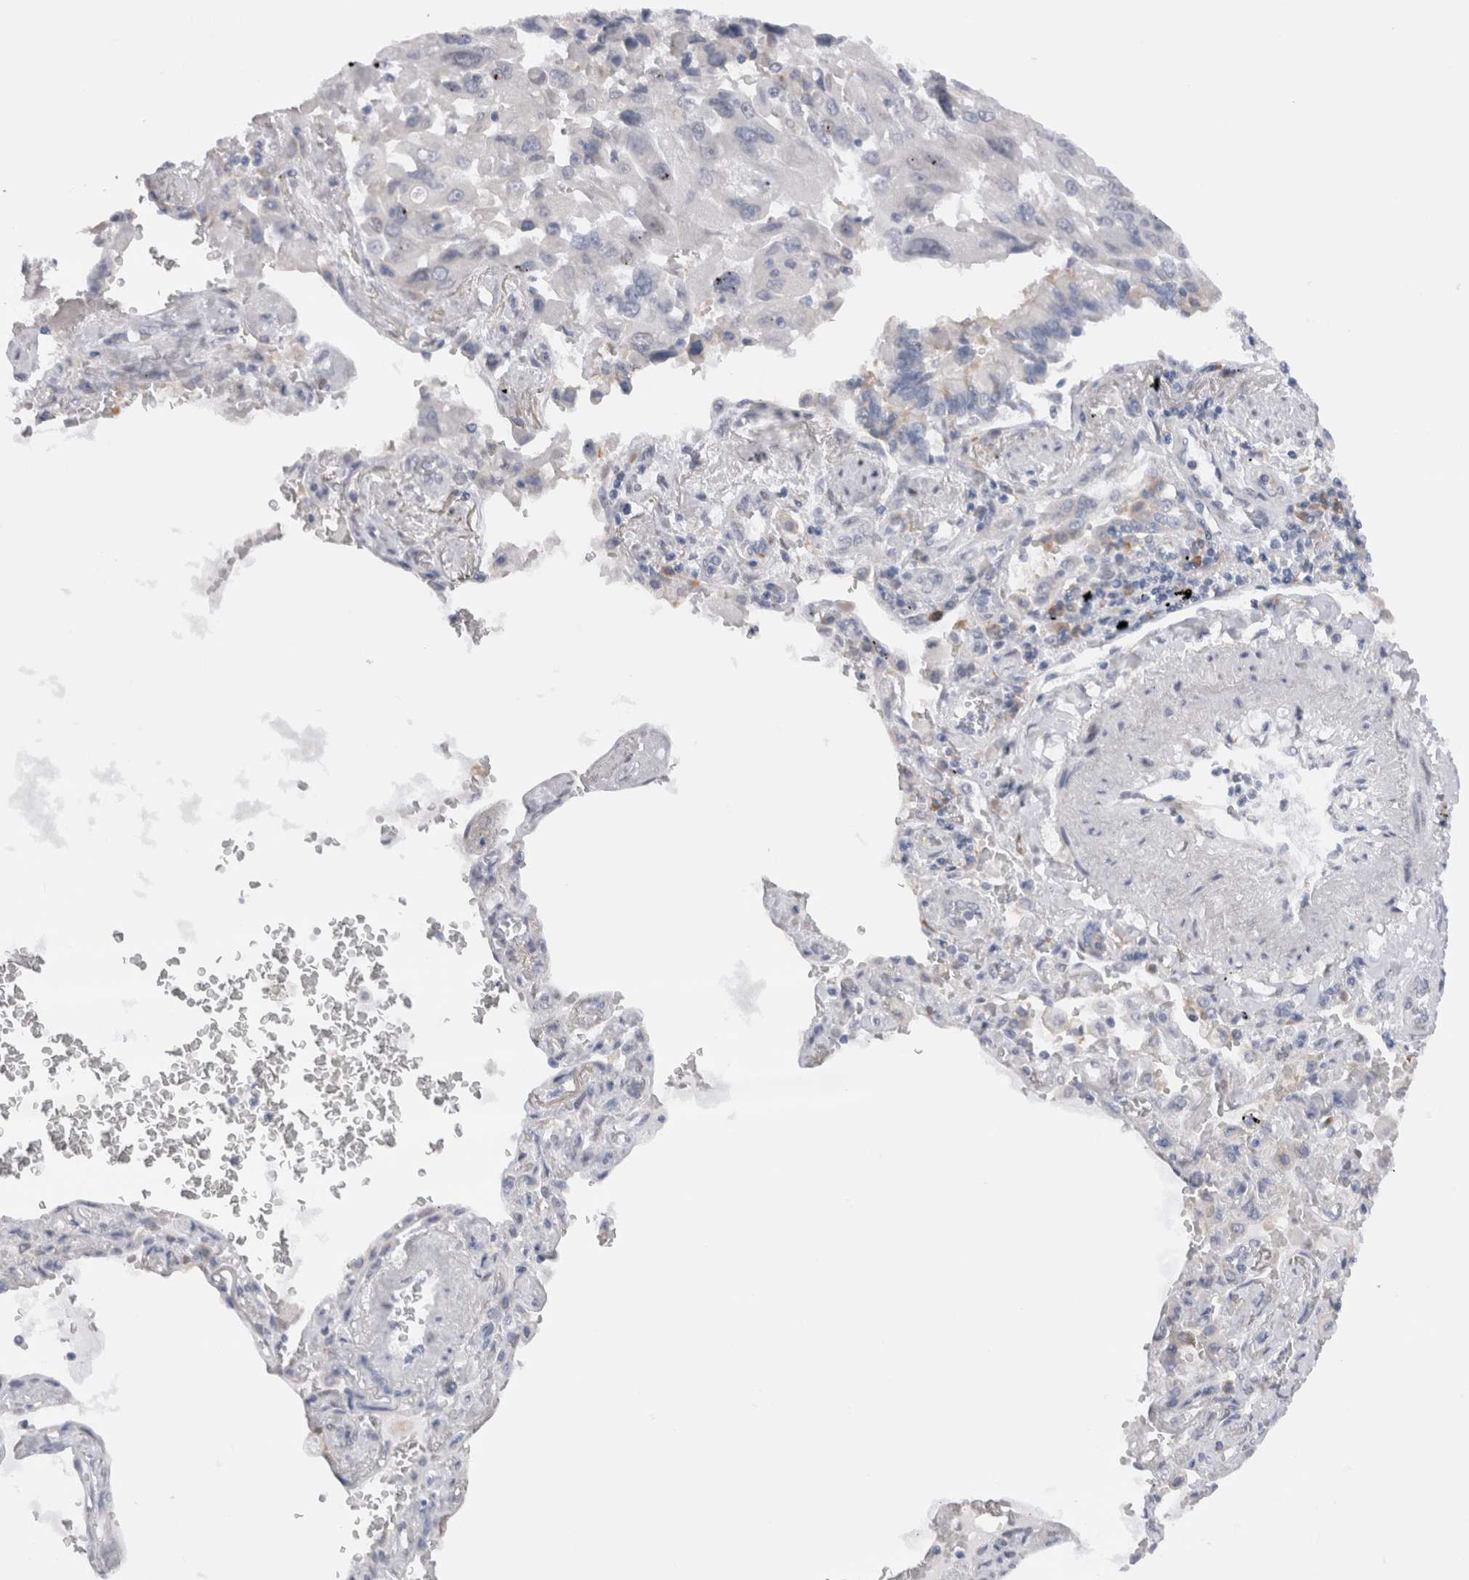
{"staining": {"intensity": "negative", "quantity": "none", "location": "none"}, "tissue": "lung cancer", "cell_type": "Tumor cells", "image_type": "cancer", "snomed": [{"axis": "morphology", "description": "Adenocarcinoma, NOS"}, {"axis": "topography", "description": "Lung"}], "caption": "Tumor cells are negative for protein expression in human adenocarcinoma (lung).", "gene": "VCPIP1", "patient": {"sex": "female", "age": 65}}